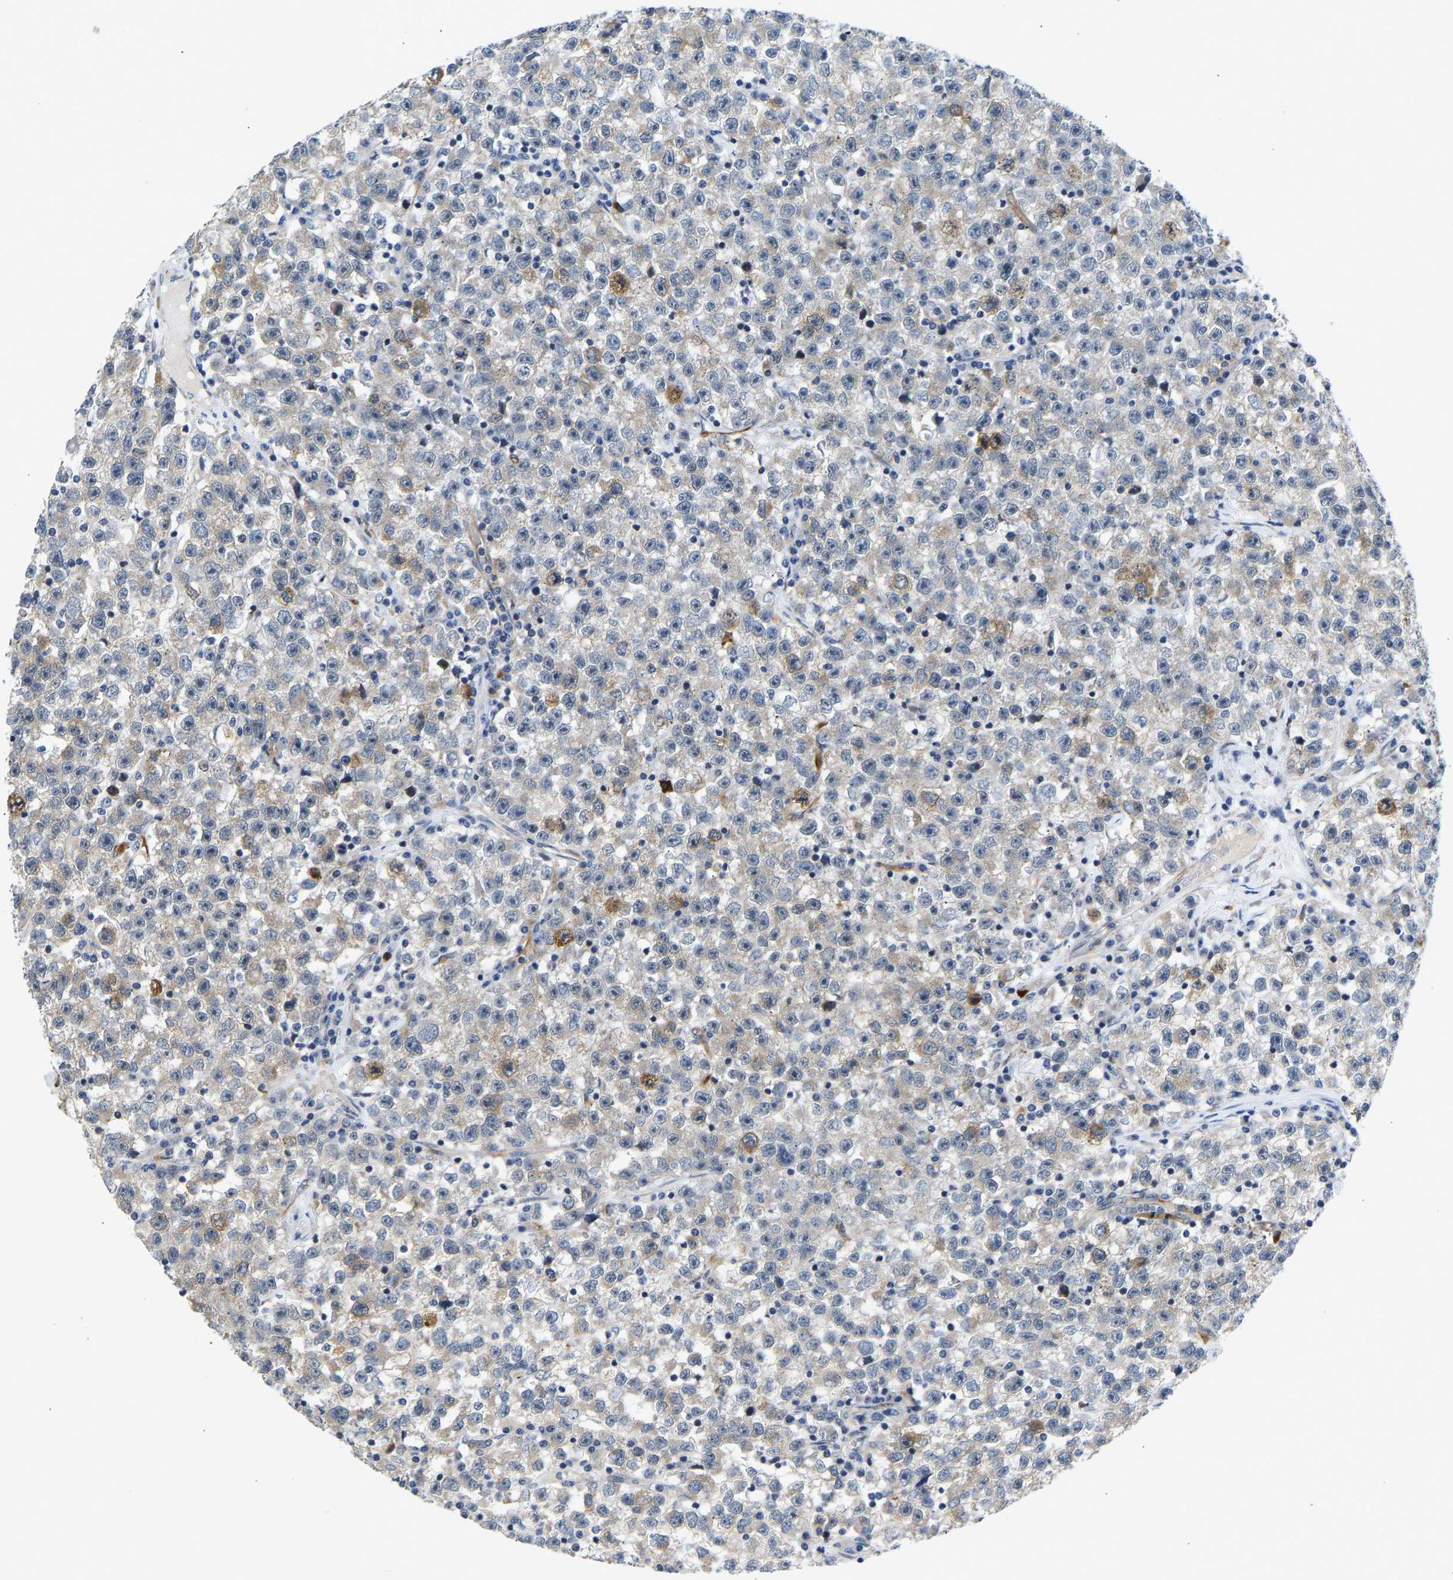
{"staining": {"intensity": "moderate", "quantity": "25%-75%", "location": "cytoplasmic/membranous,nuclear"}, "tissue": "testis cancer", "cell_type": "Tumor cells", "image_type": "cancer", "snomed": [{"axis": "morphology", "description": "Seminoma, NOS"}, {"axis": "topography", "description": "Testis"}], "caption": "Immunohistochemistry (IHC) of testis cancer (seminoma) demonstrates medium levels of moderate cytoplasmic/membranous and nuclear expression in approximately 25%-75% of tumor cells.", "gene": "RESF1", "patient": {"sex": "male", "age": 22}}